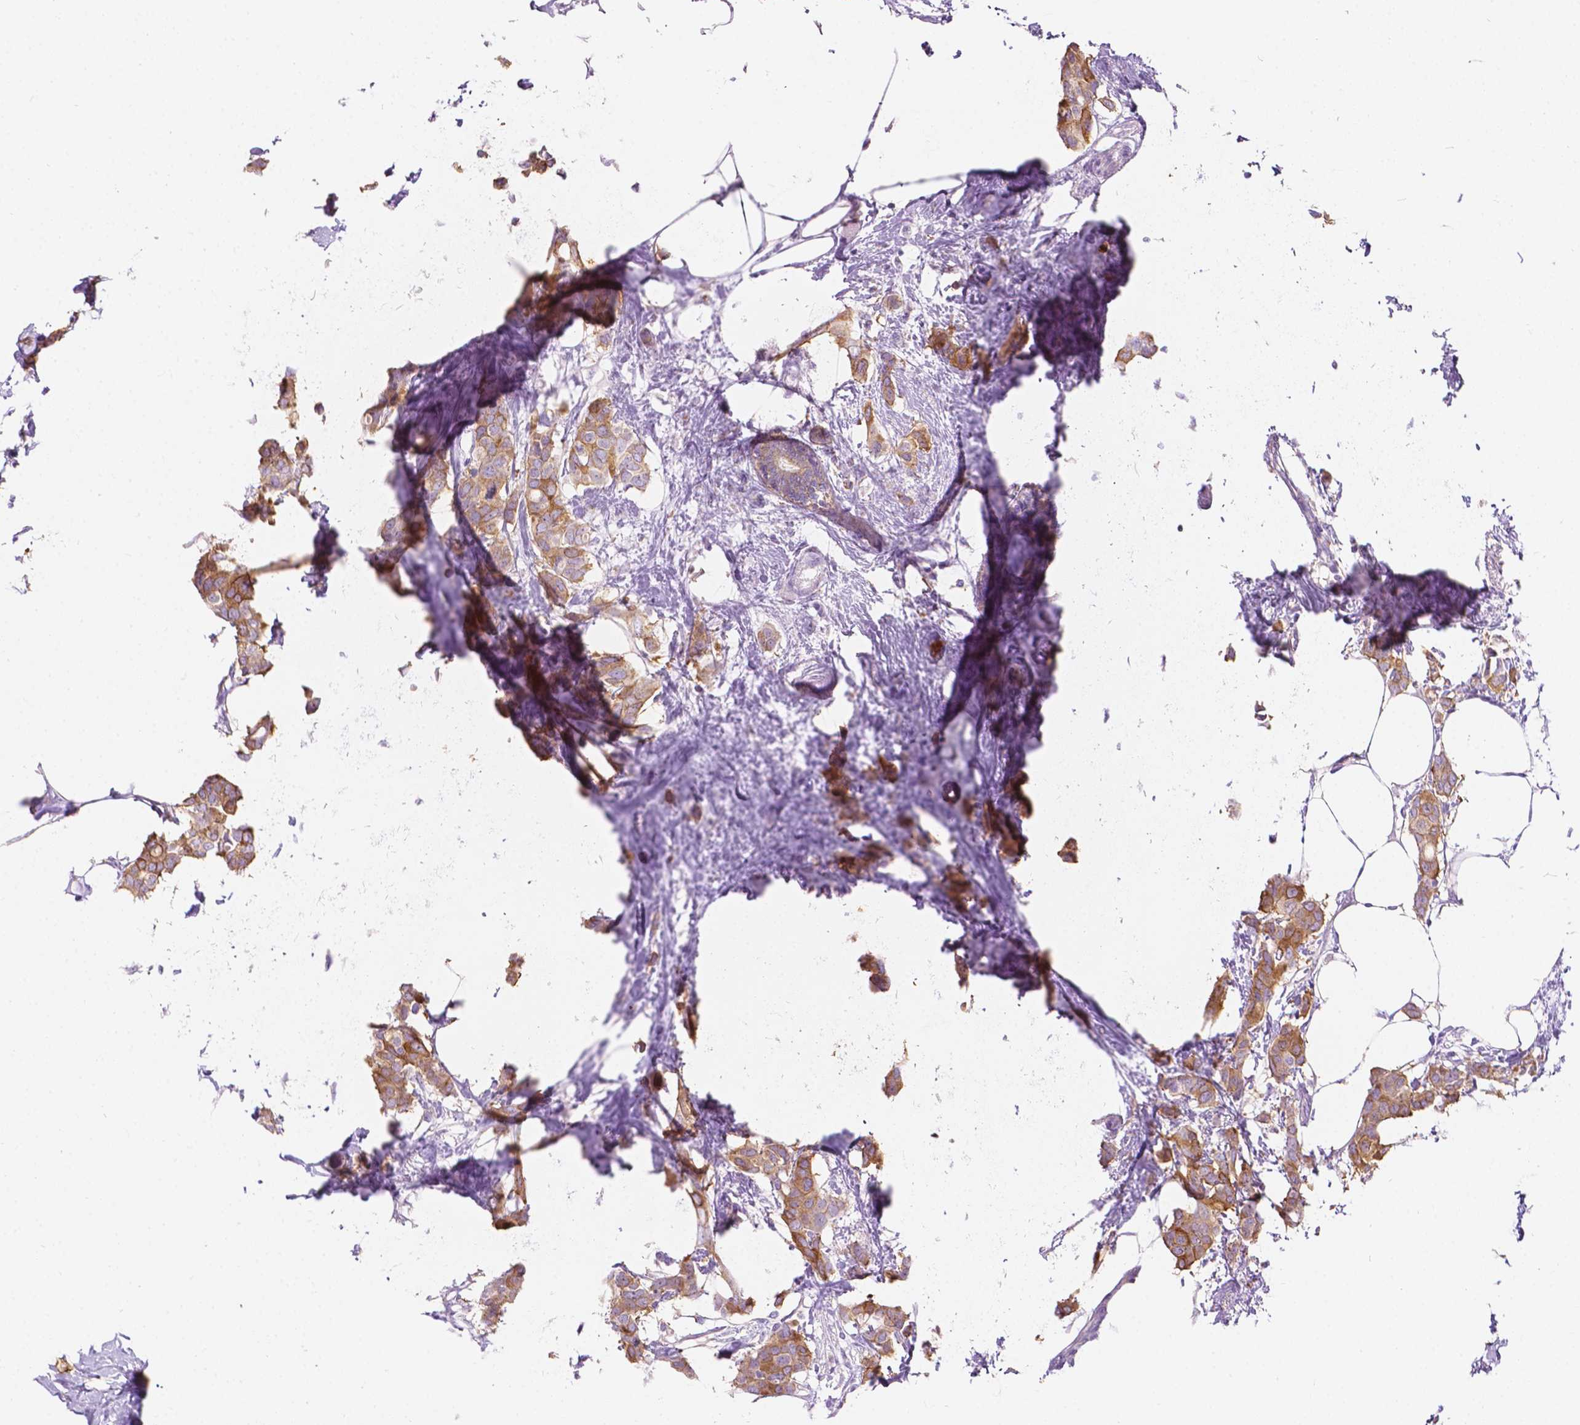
{"staining": {"intensity": "moderate", "quantity": ">75%", "location": "cytoplasmic/membranous"}, "tissue": "breast cancer", "cell_type": "Tumor cells", "image_type": "cancer", "snomed": [{"axis": "morphology", "description": "Duct carcinoma"}, {"axis": "topography", "description": "Breast"}], "caption": "Immunohistochemical staining of human breast cancer displays medium levels of moderate cytoplasmic/membranous protein expression in approximately >75% of tumor cells. (Stains: DAB (3,3'-diaminobenzidine) in brown, nuclei in blue, Microscopy: brightfield microscopy at high magnification).", "gene": "NOS1AP", "patient": {"sex": "female", "age": 62}}